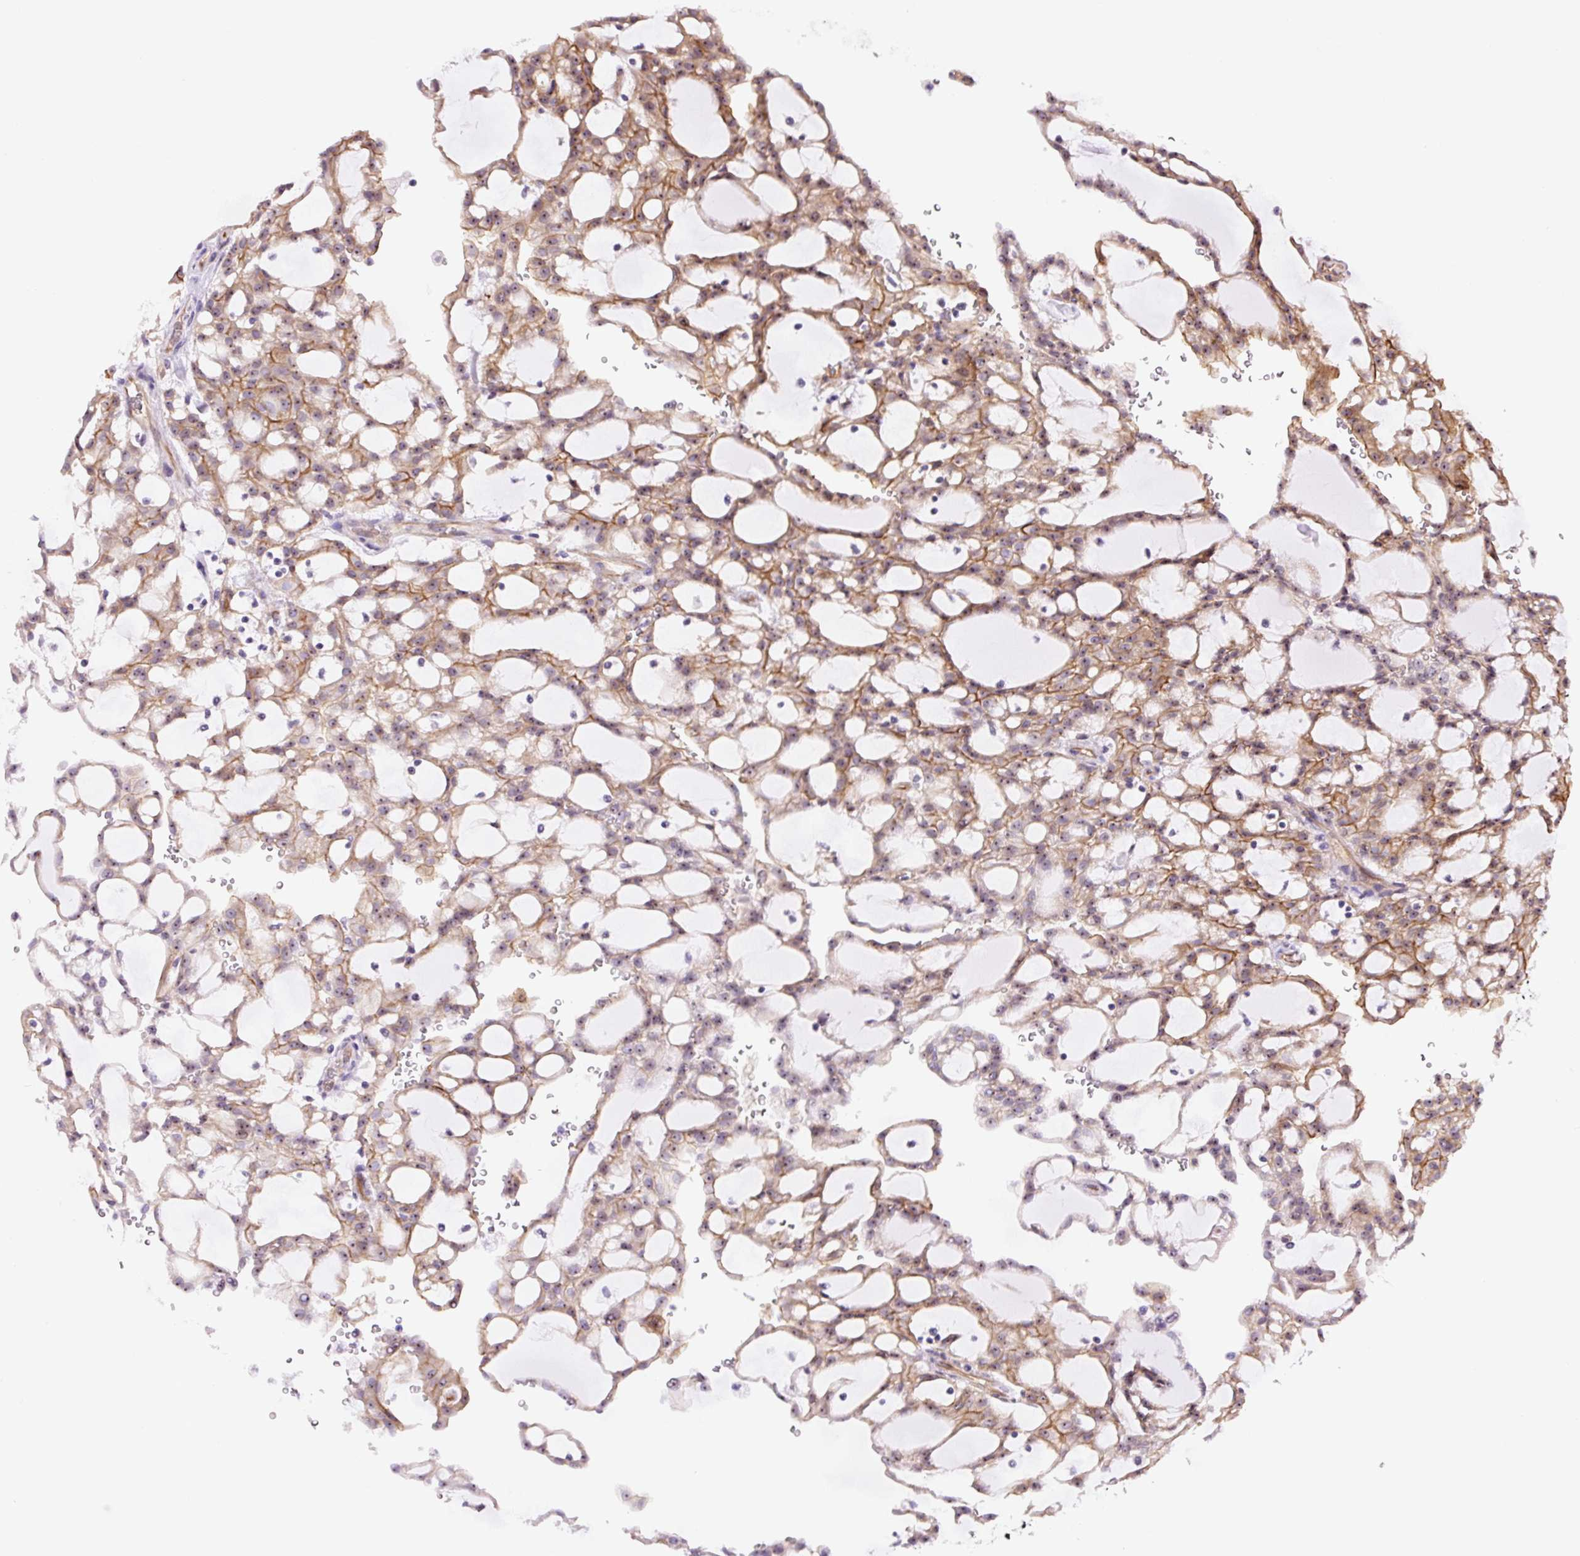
{"staining": {"intensity": "moderate", "quantity": "25%-75%", "location": "cytoplasmic/membranous,nuclear"}, "tissue": "renal cancer", "cell_type": "Tumor cells", "image_type": "cancer", "snomed": [{"axis": "morphology", "description": "Adenocarcinoma, NOS"}, {"axis": "topography", "description": "Kidney"}], "caption": "Protein analysis of adenocarcinoma (renal) tissue displays moderate cytoplasmic/membranous and nuclear expression in approximately 25%-75% of tumor cells. The staining was performed using DAB (3,3'-diaminobenzidine) to visualize the protein expression in brown, while the nuclei were stained in blue with hematoxylin (Magnification: 20x).", "gene": "MYO5C", "patient": {"sex": "male", "age": 63}}